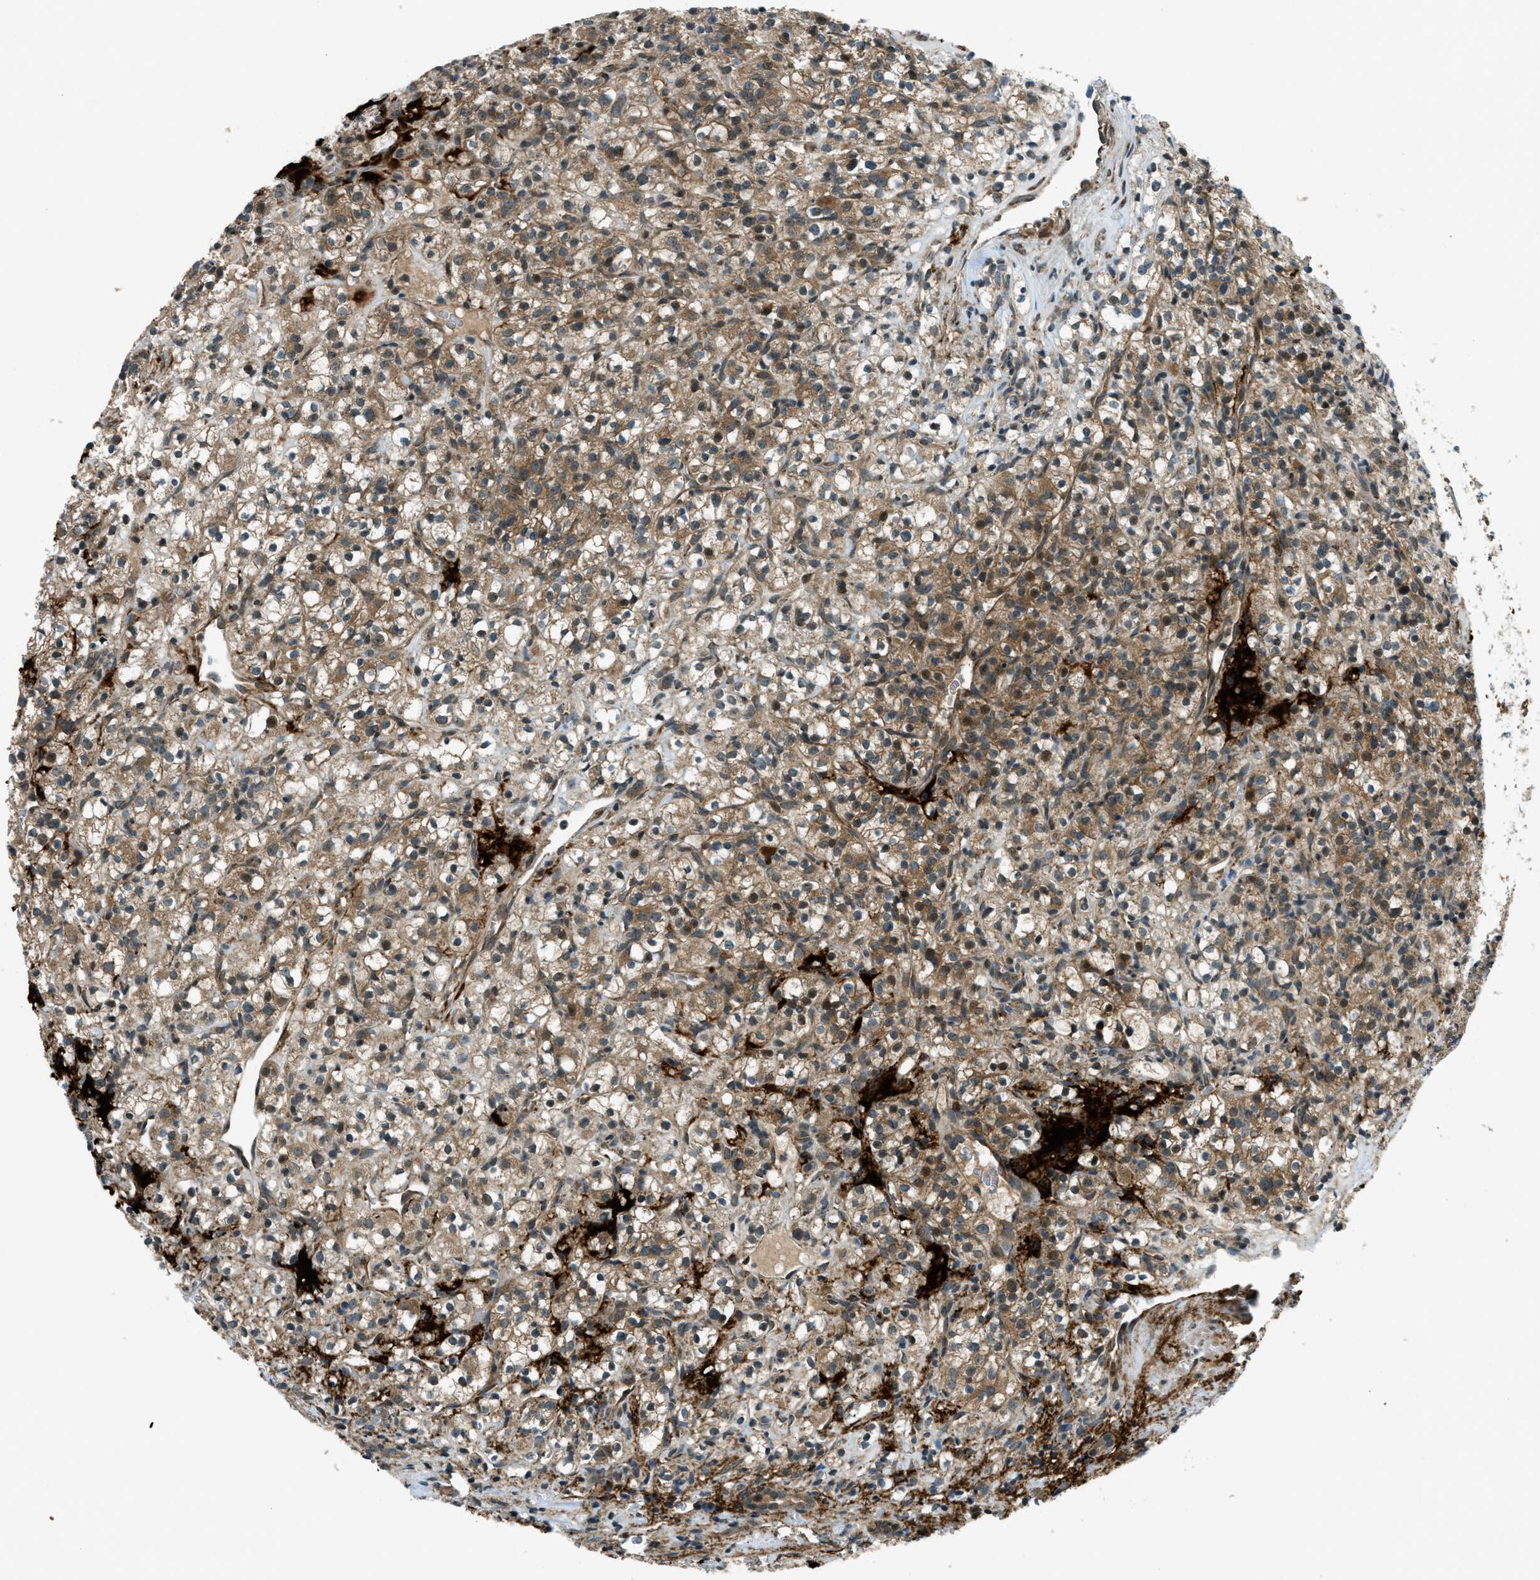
{"staining": {"intensity": "moderate", "quantity": ">75%", "location": "cytoplasmic/membranous"}, "tissue": "renal cancer", "cell_type": "Tumor cells", "image_type": "cancer", "snomed": [{"axis": "morphology", "description": "Normal tissue, NOS"}, {"axis": "morphology", "description": "Adenocarcinoma, NOS"}, {"axis": "topography", "description": "Kidney"}], "caption": "IHC (DAB) staining of human renal cancer (adenocarcinoma) exhibits moderate cytoplasmic/membranous protein positivity in about >75% of tumor cells. (DAB (3,3'-diaminobenzidine) IHC, brown staining for protein, blue staining for nuclei).", "gene": "EIF2AK3", "patient": {"sex": "female", "age": 72}}